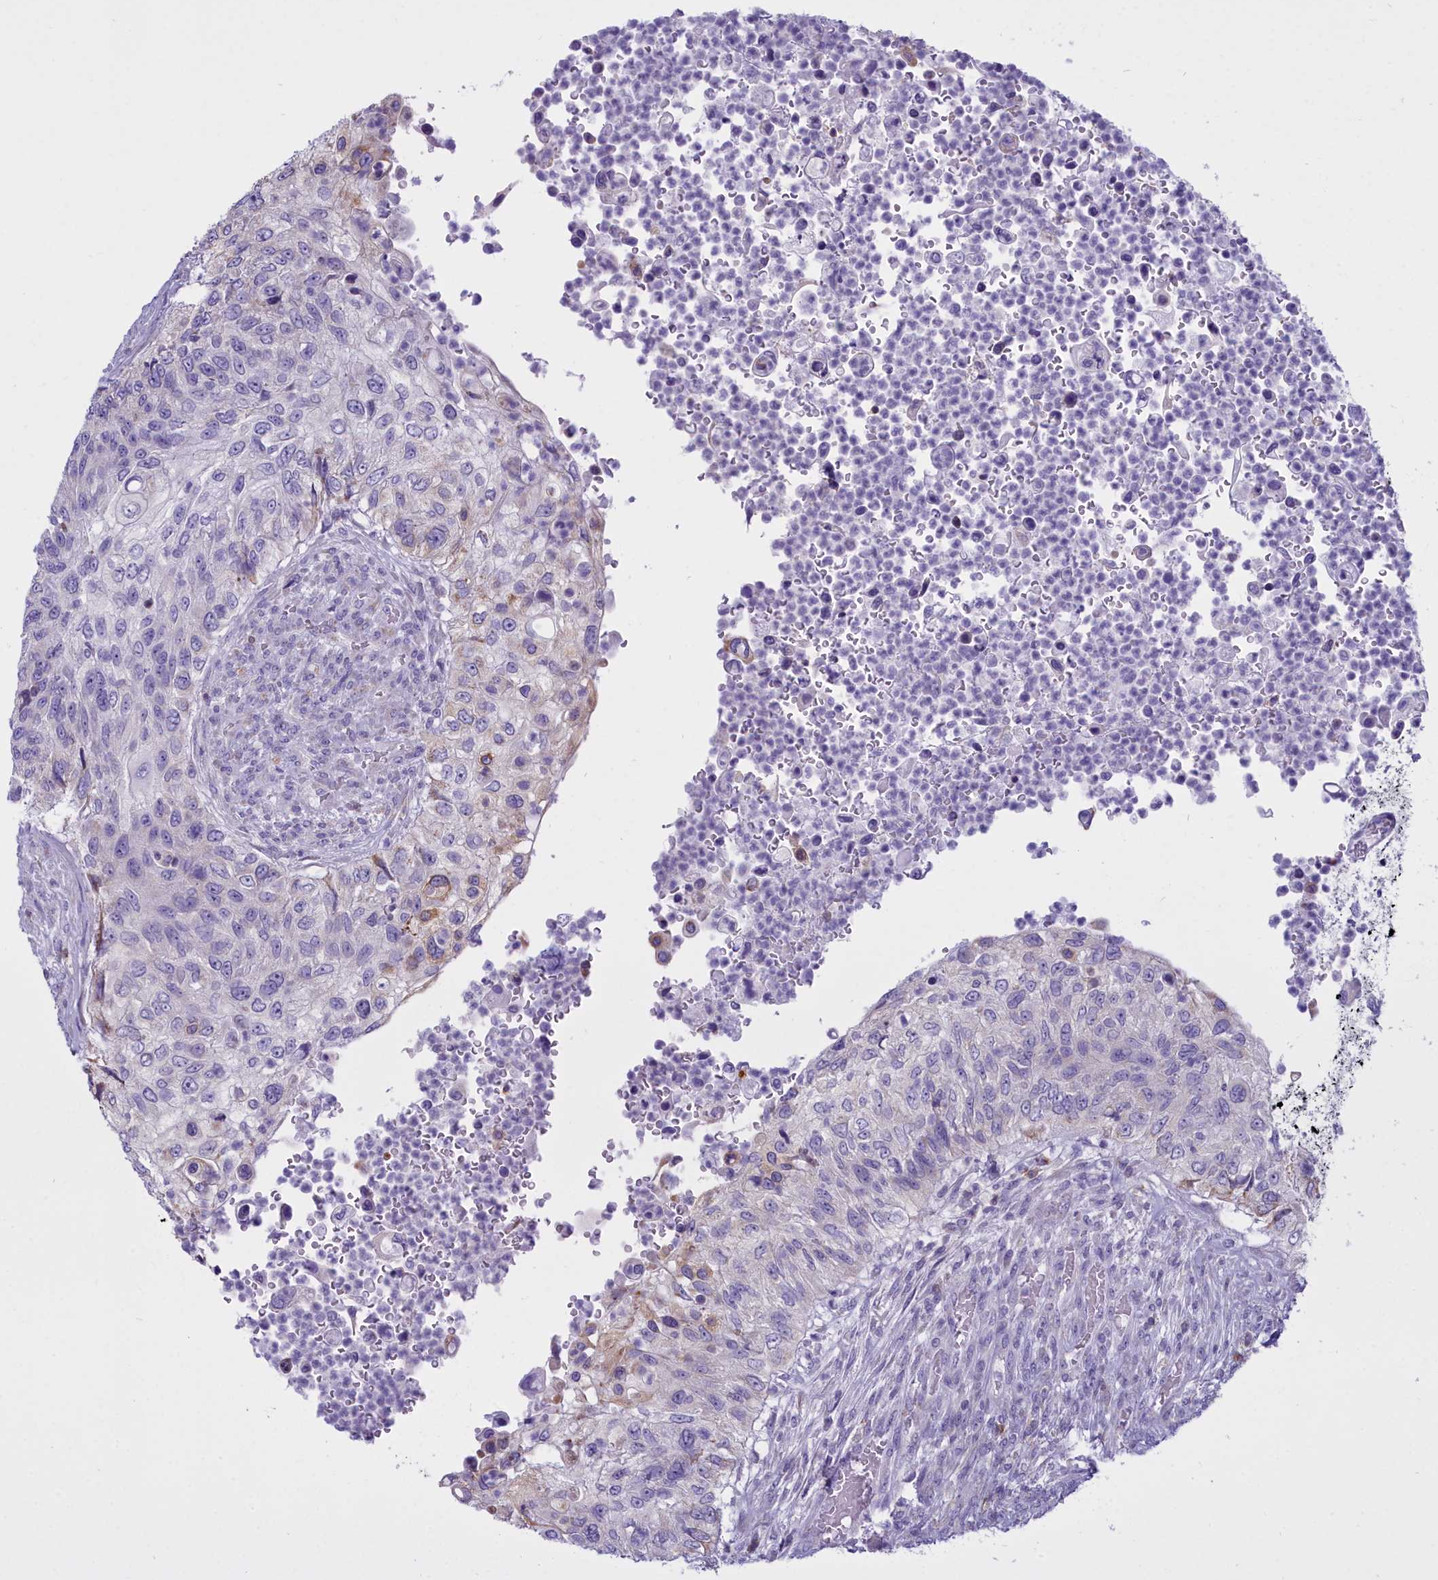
{"staining": {"intensity": "negative", "quantity": "none", "location": "none"}, "tissue": "urothelial cancer", "cell_type": "Tumor cells", "image_type": "cancer", "snomed": [{"axis": "morphology", "description": "Urothelial carcinoma, High grade"}, {"axis": "topography", "description": "Urinary bladder"}], "caption": "DAB immunohistochemical staining of human urothelial cancer shows no significant staining in tumor cells.", "gene": "CD5", "patient": {"sex": "female", "age": 60}}